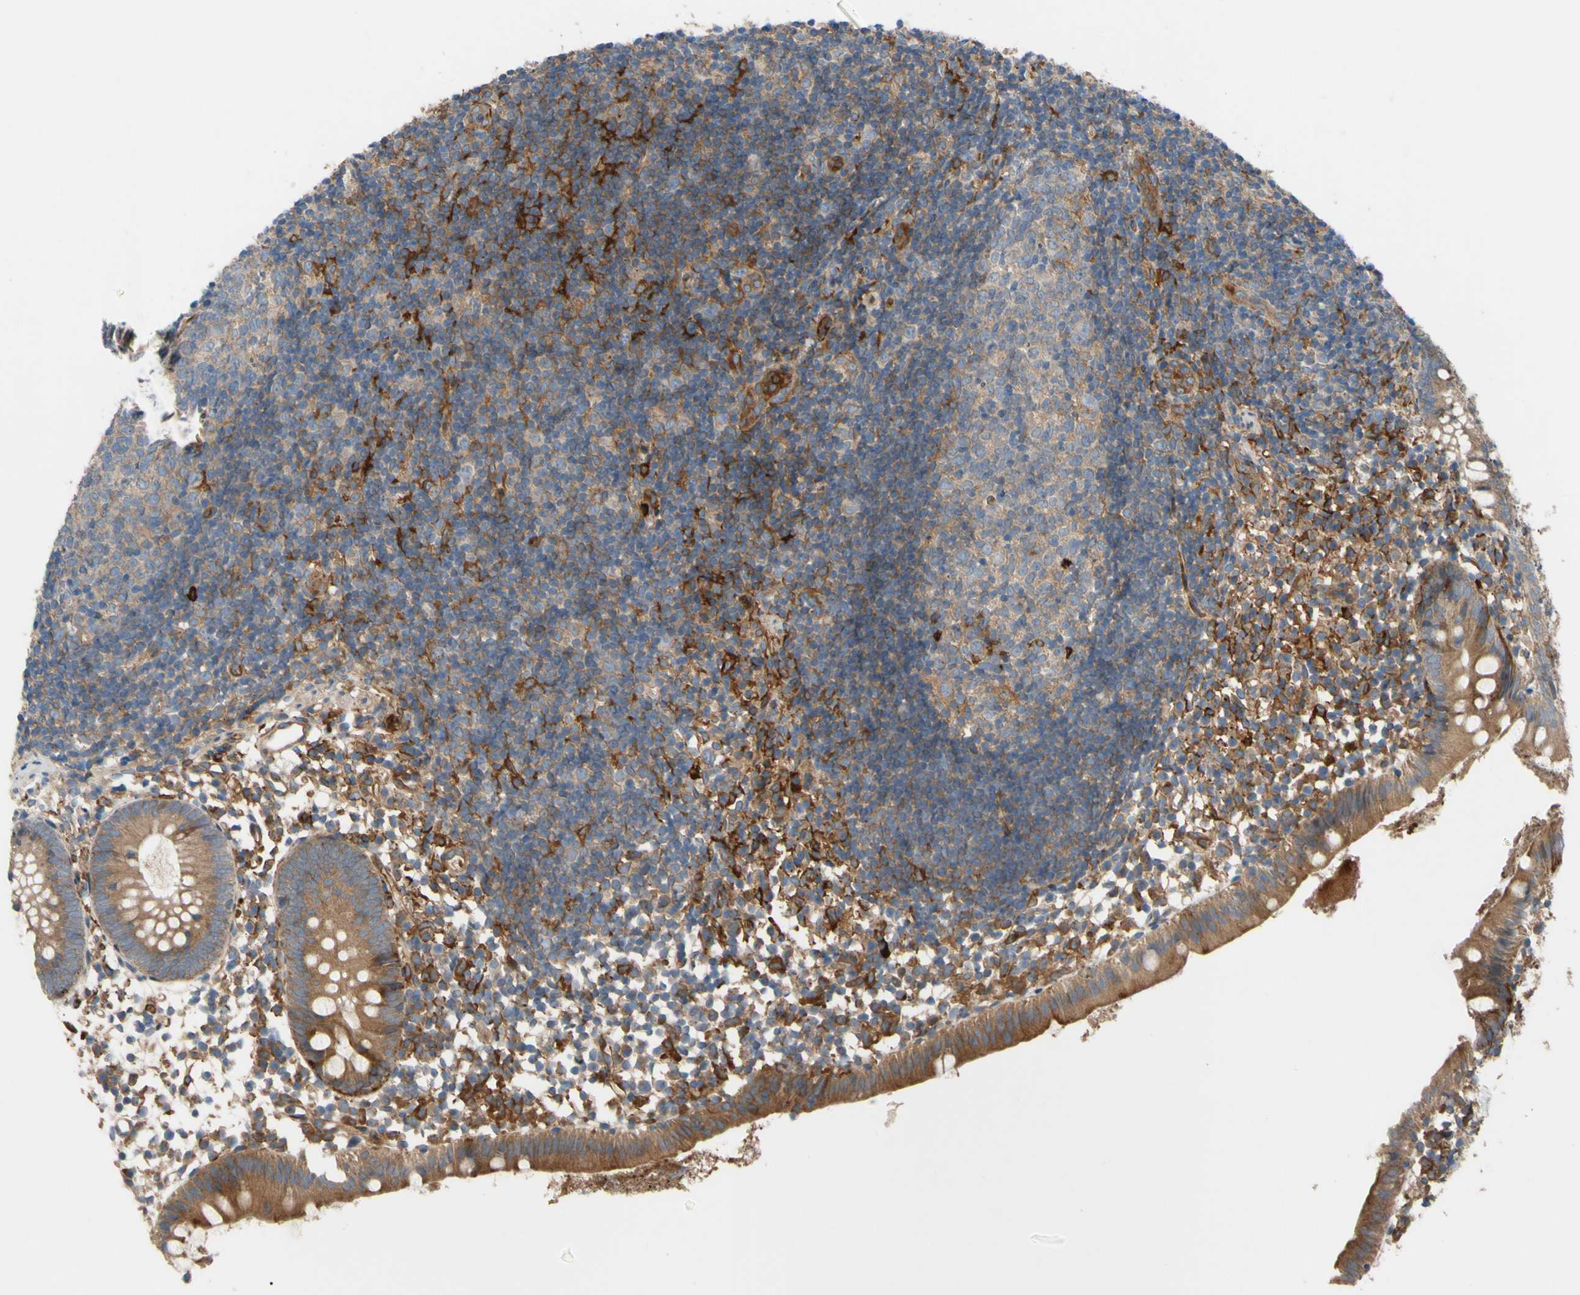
{"staining": {"intensity": "moderate", "quantity": ">75%", "location": "cytoplasmic/membranous"}, "tissue": "appendix", "cell_type": "Glandular cells", "image_type": "normal", "snomed": [{"axis": "morphology", "description": "Normal tissue, NOS"}, {"axis": "topography", "description": "Appendix"}], "caption": "Immunohistochemistry (IHC) of unremarkable human appendix shows medium levels of moderate cytoplasmic/membranous positivity in approximately >75% of glandular cells. The protein is shown in brown color, while the nuclei are stained blue.", "gene": "SPTLC1", "patient": {"sex": "female", "age": 20}}